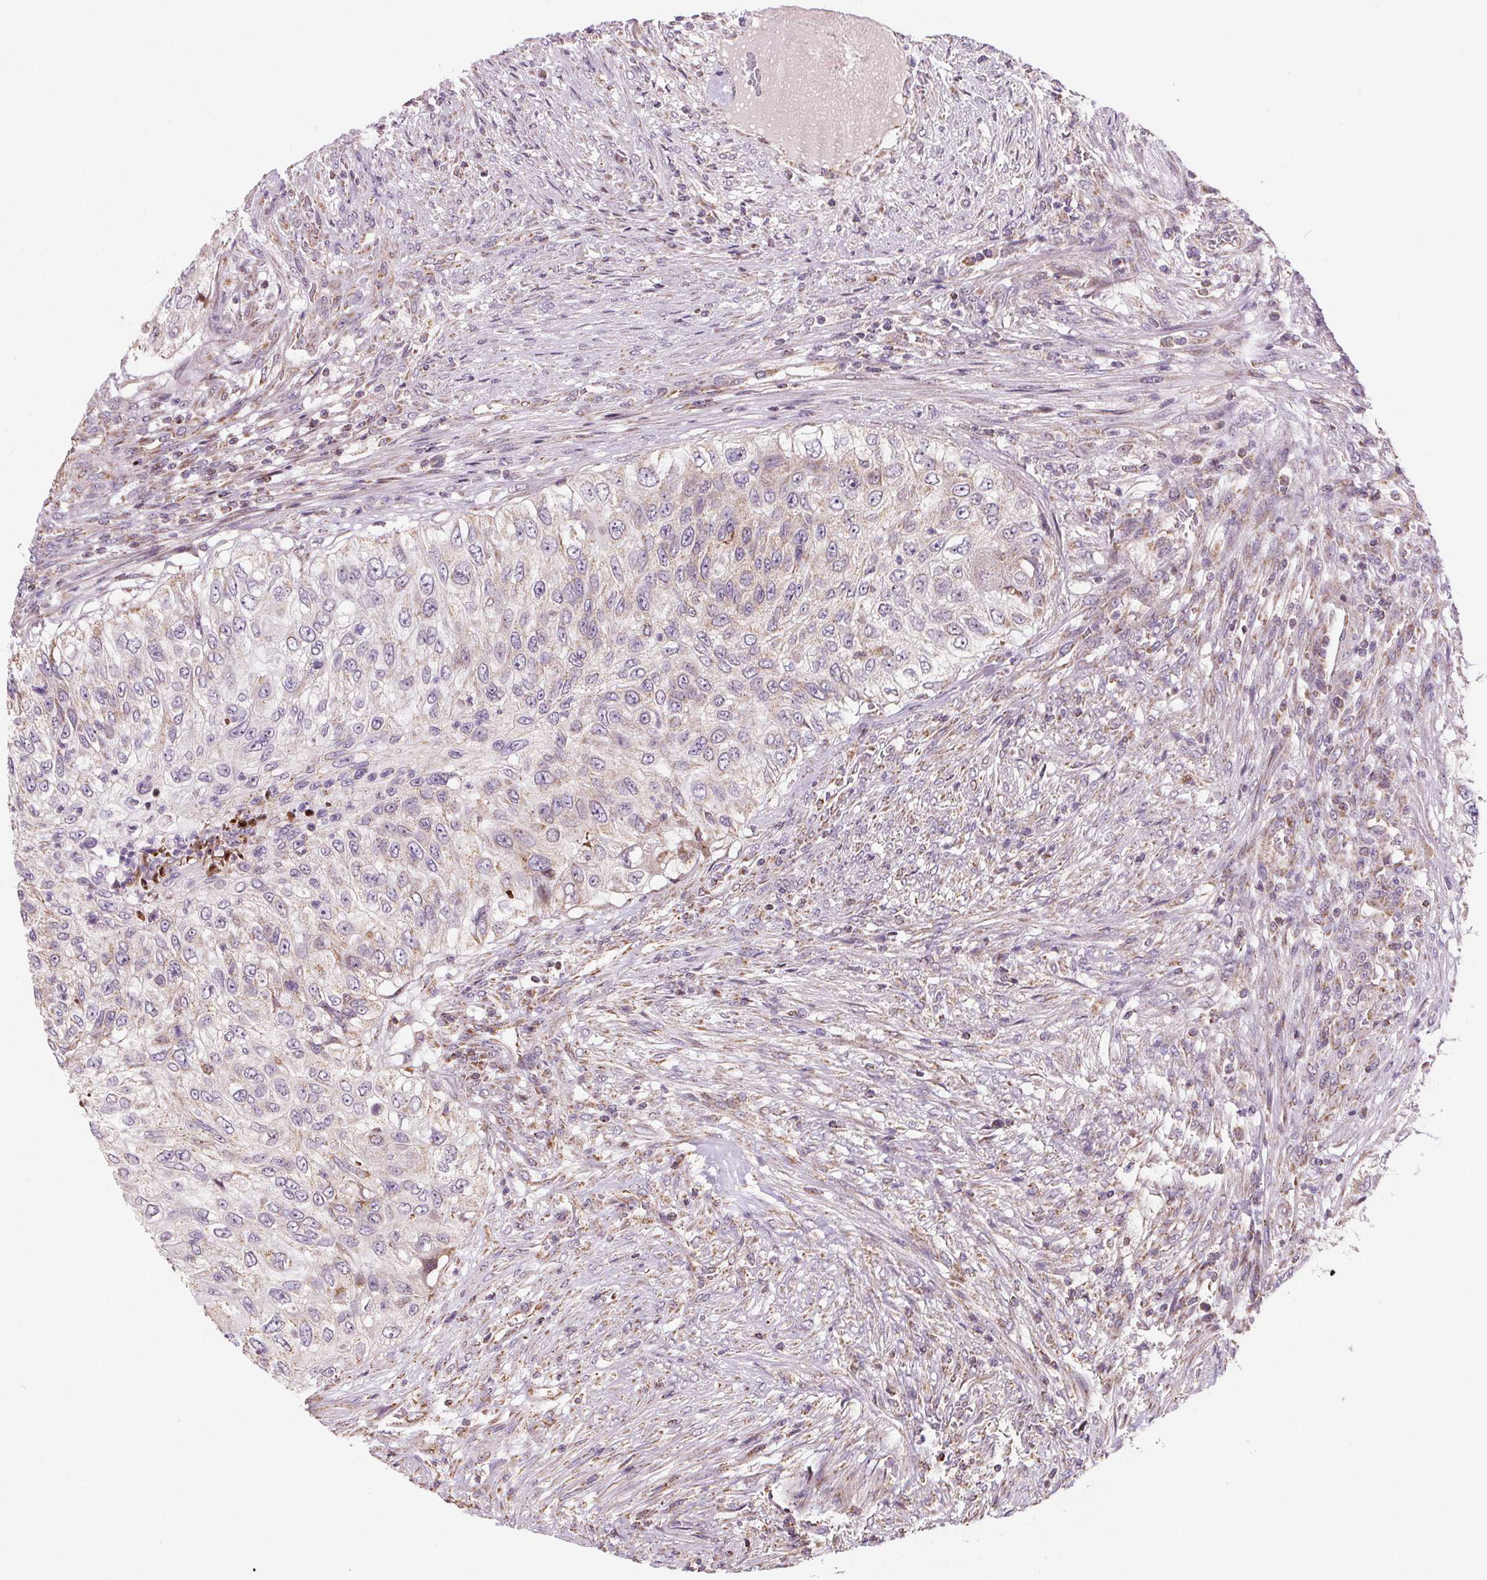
{"staining": {"intensity": "weak", "quantity": "<25%", "location": "cytoplasmic/membranous"}, "tissue": "urothelial cancer", "cell_type": "Tumor cells", "image_type": "cancer", "snomed": [{"axis": "morphology", "description": "Urothelial carcinoma, High grade"}, {"axis": "topography", "description": "Urinary bladder"}], "caption": "DAB (3,3'-diaminobenzidine) immunohistochemical staining of urothelial carcinoma (high-grade) reveals no significant positivity in tumor cells.", "gene": "SUCLA2", "patient": {"sex": "female", "age": 60}}